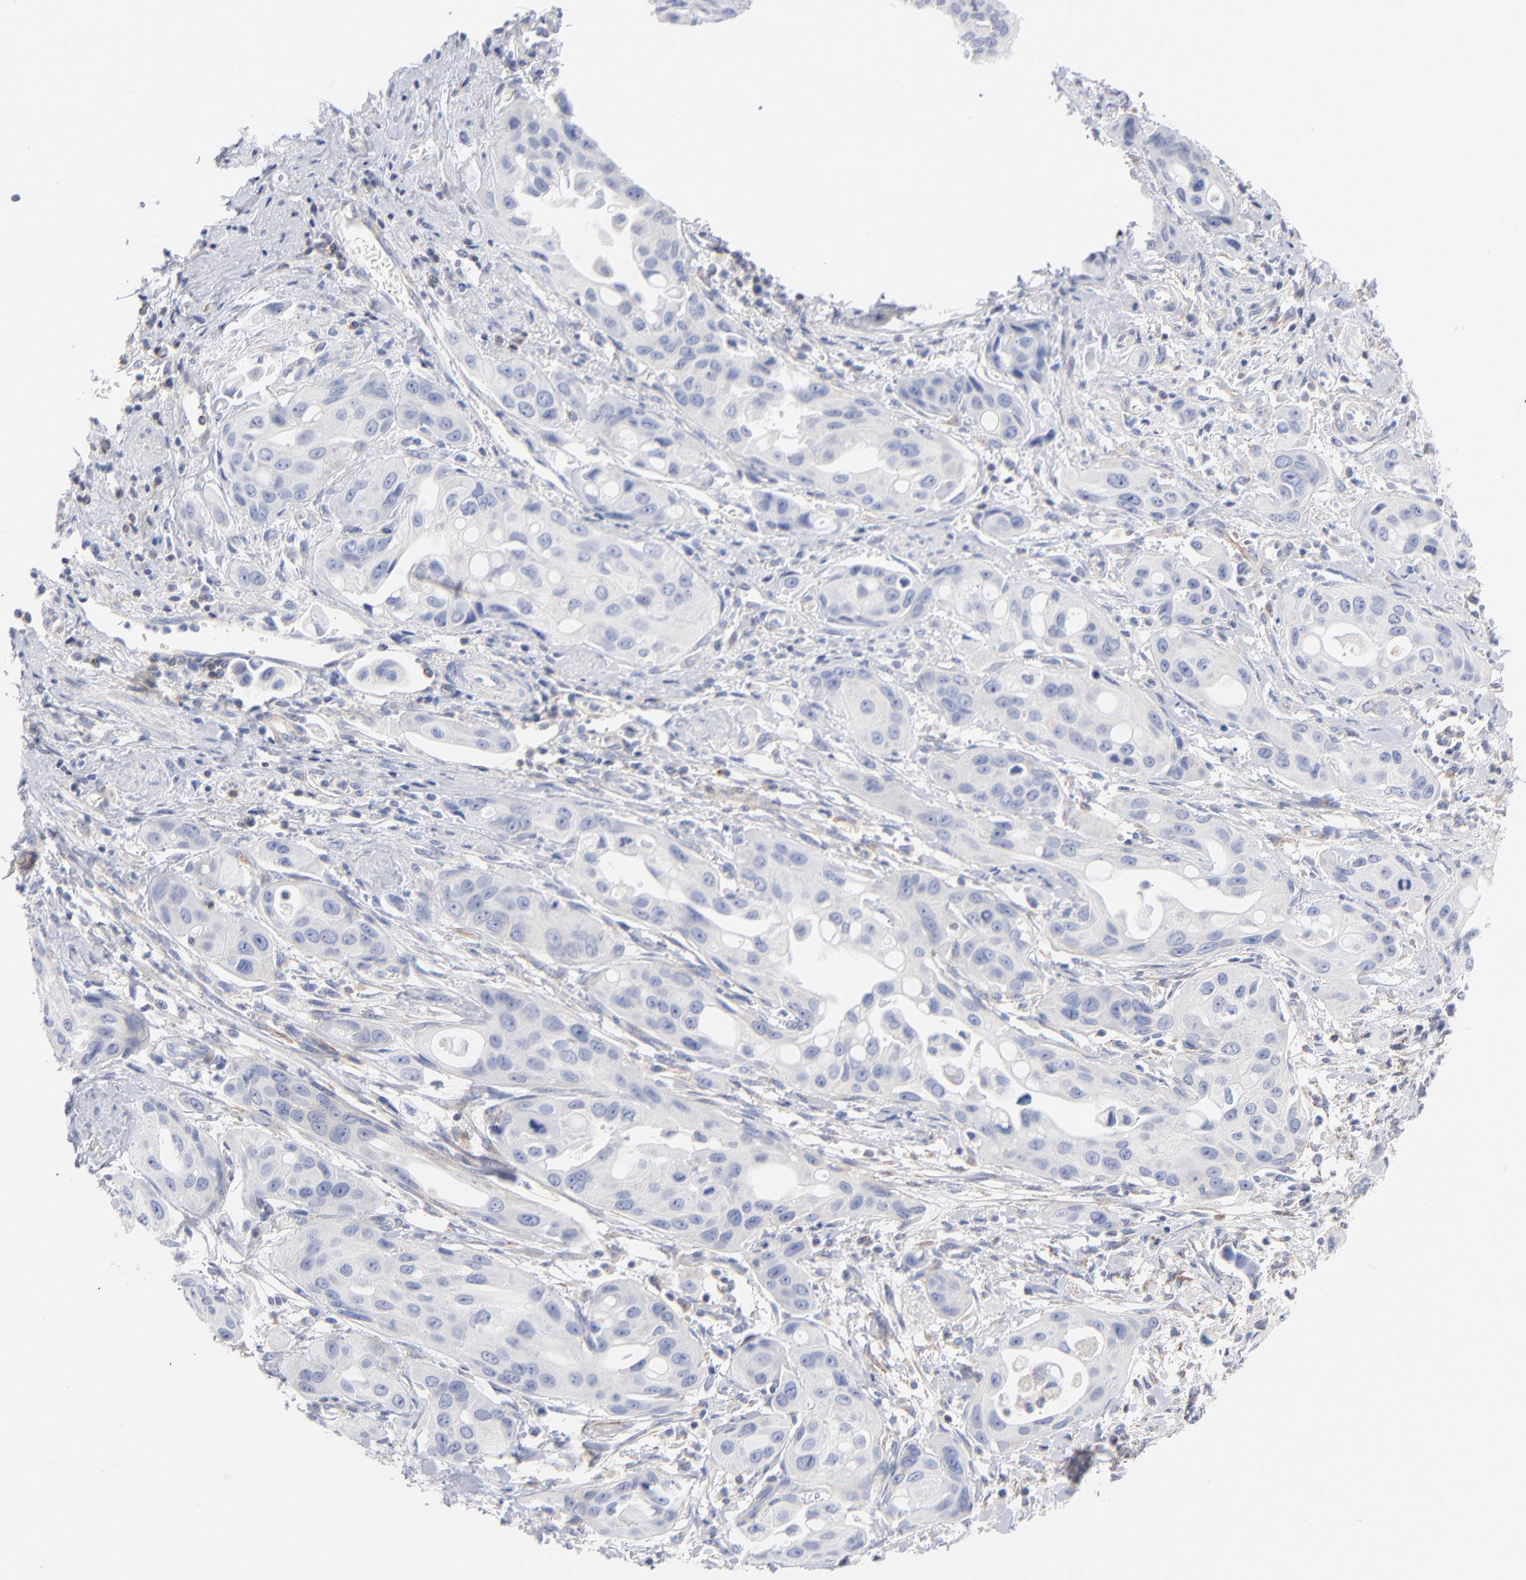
{"staining": {"intensity": "negative", "quantity": "none", "location": "none"}, "tissue": "pancreatic cancer", "cell_type": "Tumor cells", "image_type": "cancer", "snomed": [{"axis": "morphology", "description": "Adenocarcinoma, NOS"}, {"axis": "topography", "description": "Pancreas"}], "caption": "The immunohistochemistry histopathology image has no significant staining in tumor cells of pancreatic cancer tissue. (Immunohistochemistry, brightfield microscopy, high magnification).", "gene": "SEPTIN6", "patient": {"sex": "female", "age": 60}}